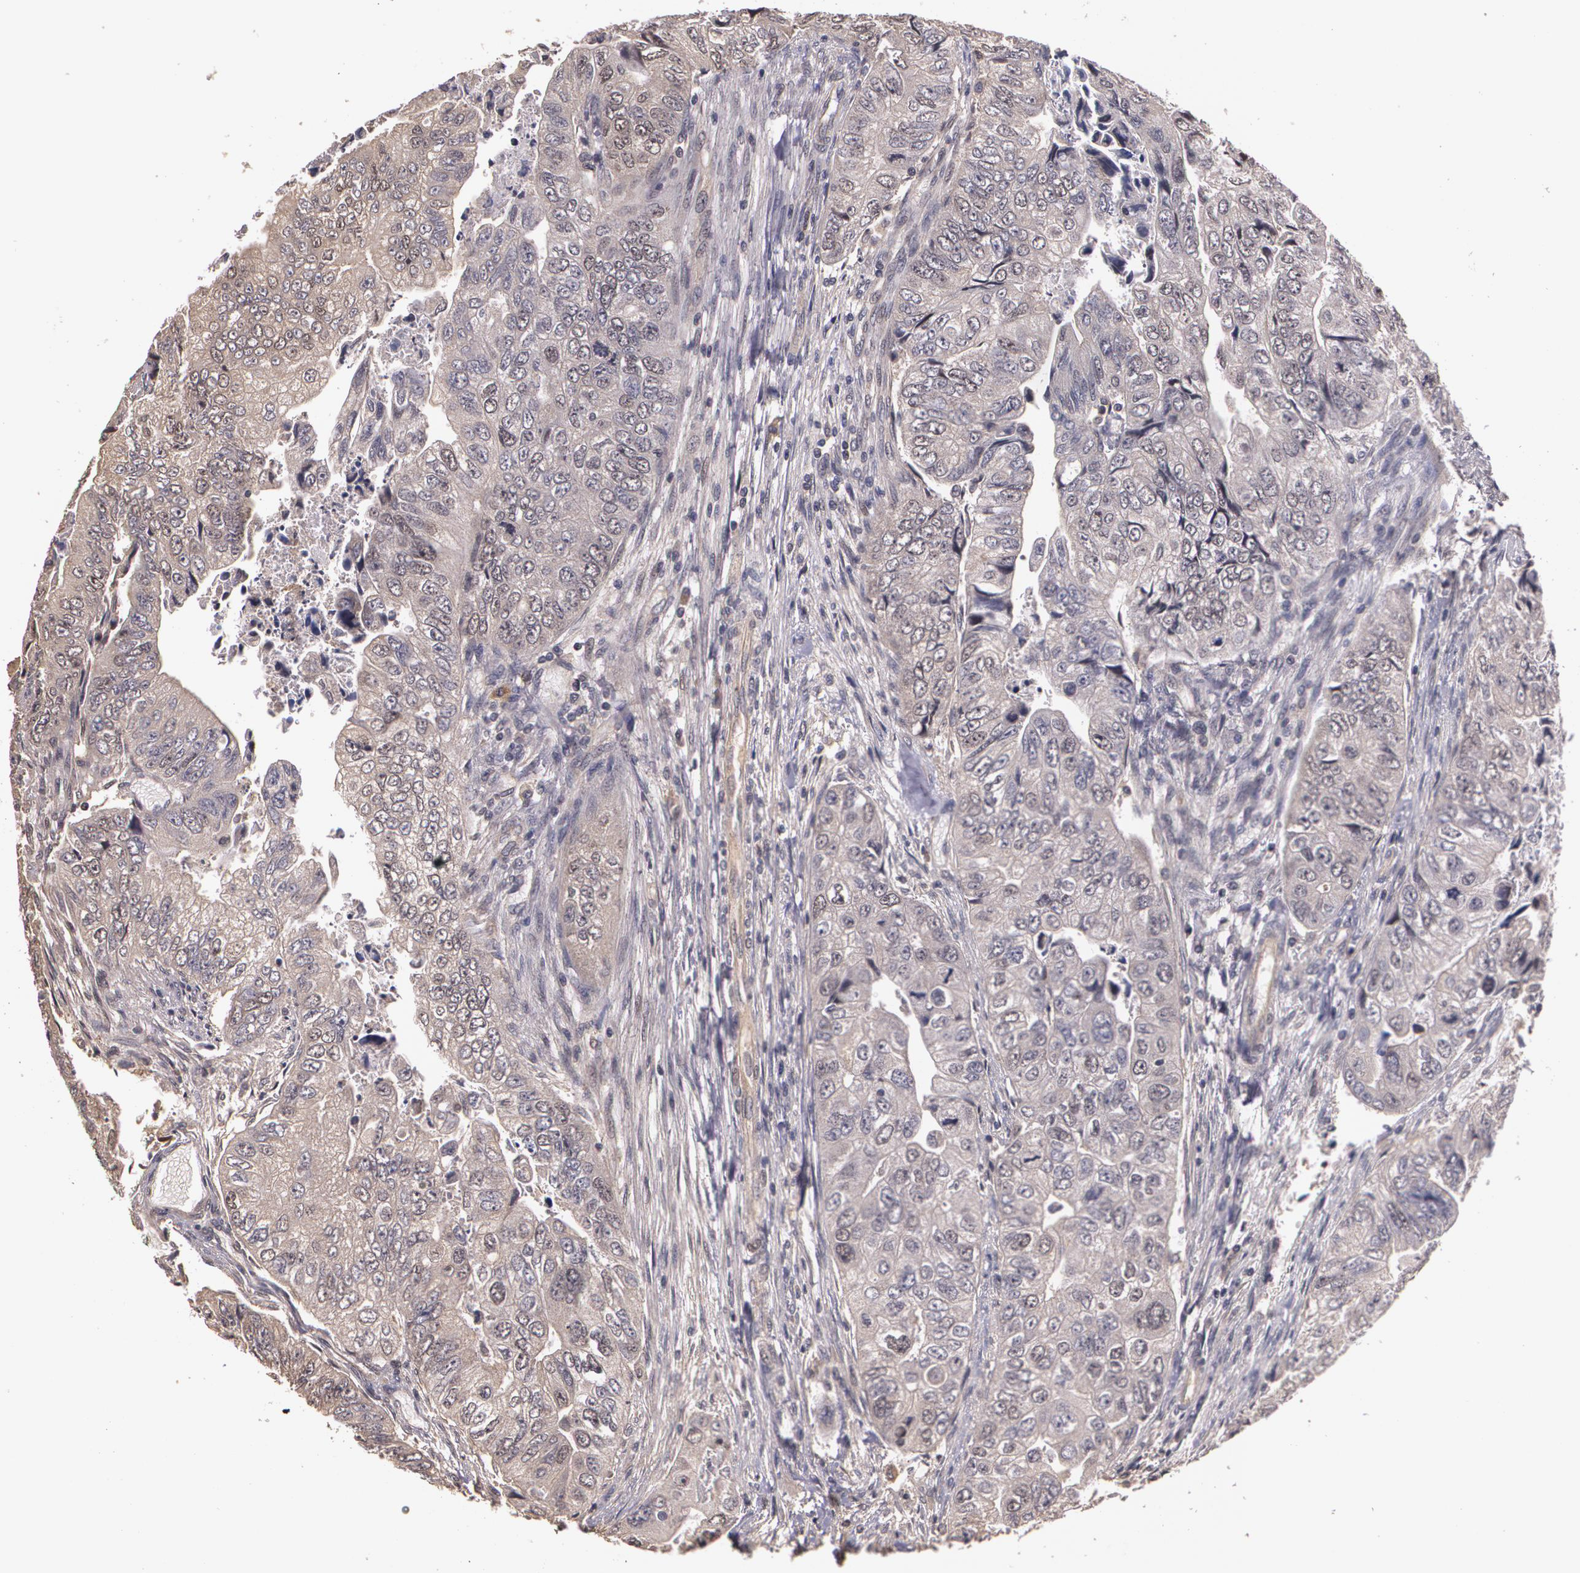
{"staining": {"intensity": "weak", "quantity": "<25%", "location": "cytoplasmic/membranous"}, "tissue": "colorectal cancer", "cell_type": "Tumor cells", "image_type": "cancer", "snomed": [{"axis": "morphology", "description": "Adenocarcinoma, NOS"}, {"axis": "topography", "description": "Colon"}], "caption": "A micrograph of colorectal cancer stained for a protein shows no brown staining in tumor cells.", "gene": "BRCA1", "patient": {"sex": "female", "age": 11}}